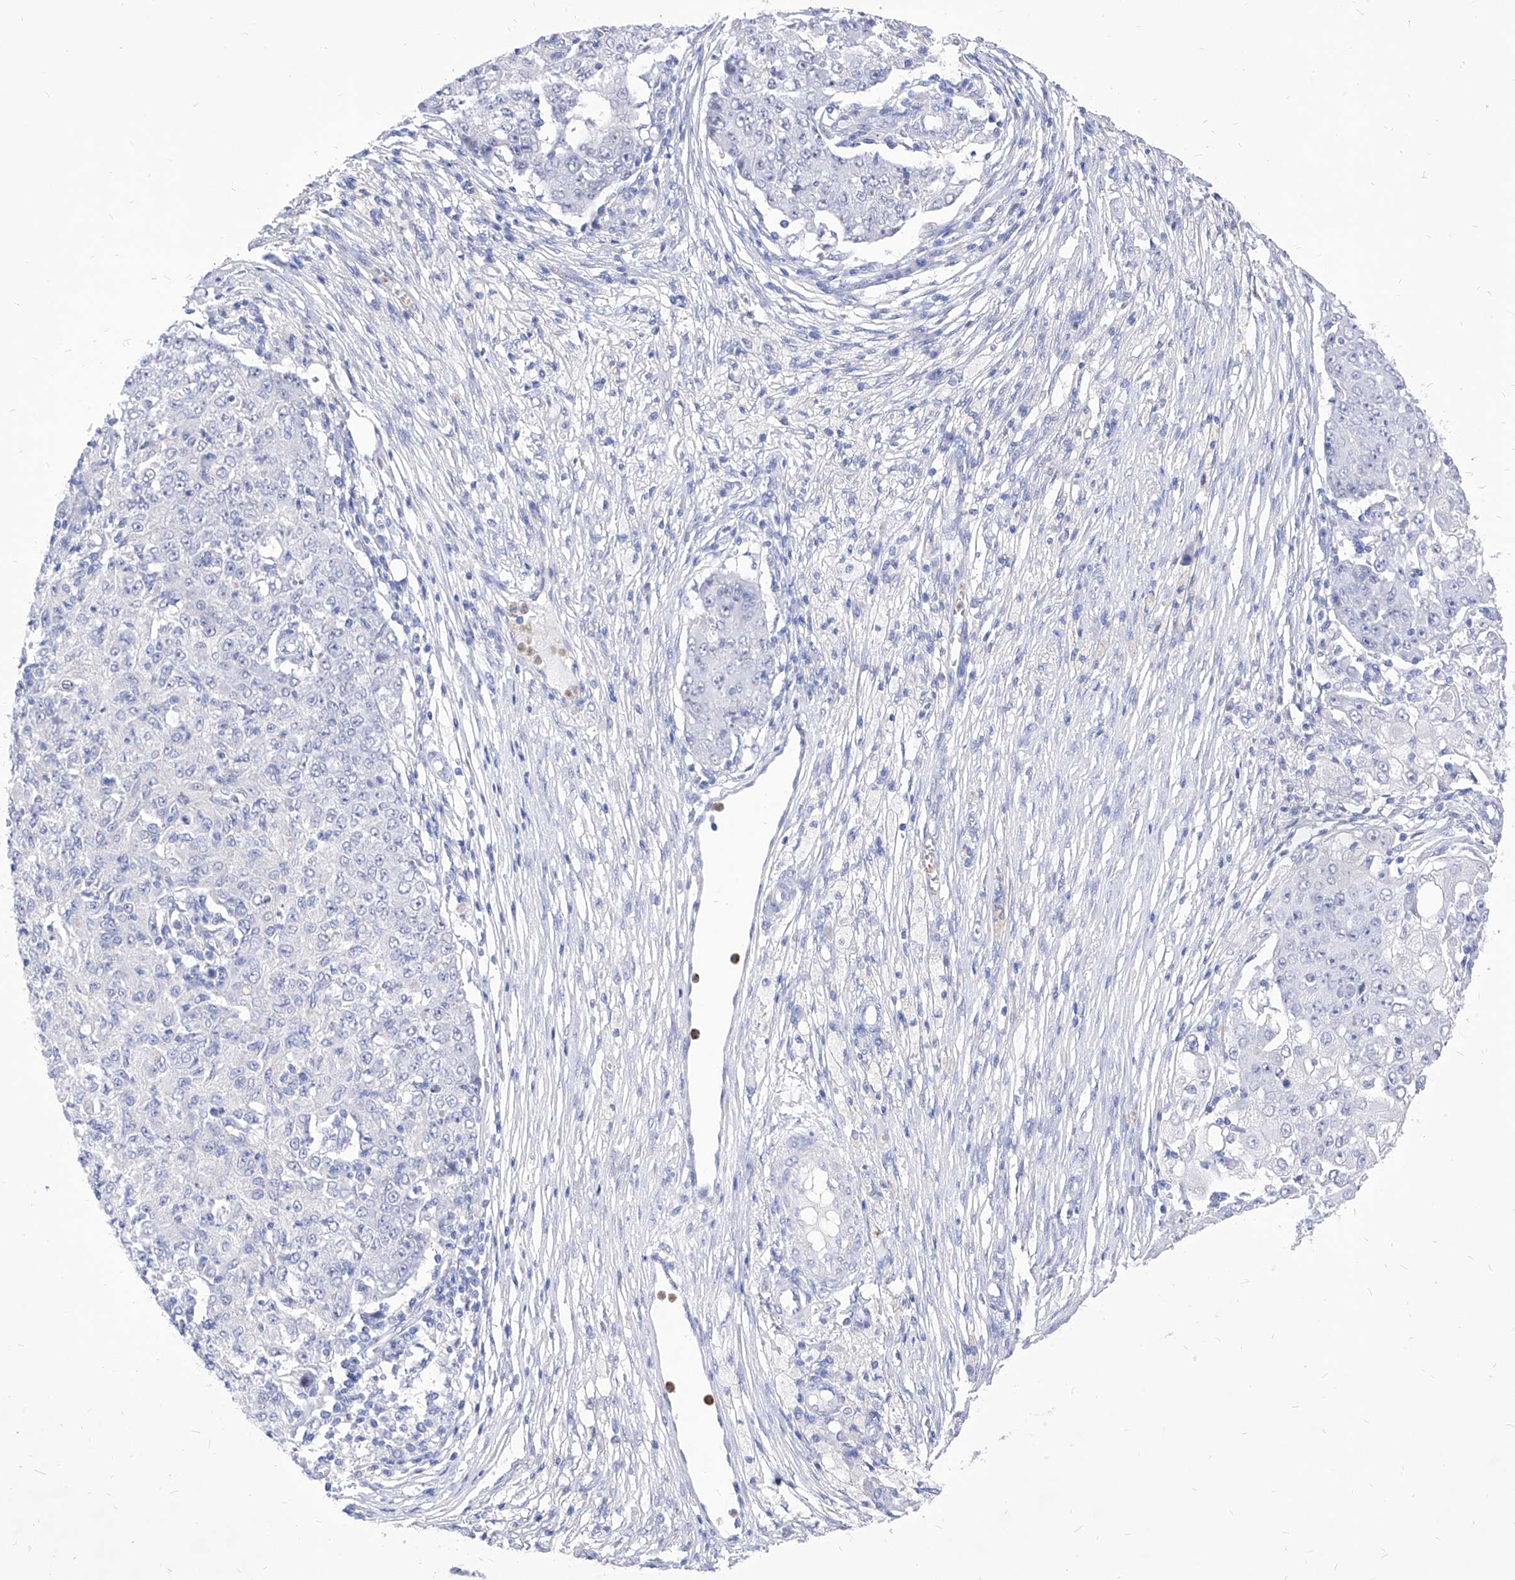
{"staining": {"intensity": "negative", "quantity": "none", "location": "none"}, "tissue": "ovarian cancer", "cell_type": "Tumor cells", "image_type": "cancer", "snomed": [{"axis": "morphology", "description": "Carcinoma, endometroid"}, {"axis": "topography", "description": "Ovary"}], "caption": "A micrograph of ovarian cancer stained for a protein displays no brown staining in tumor cells. (DAB (3,3'-diaminobenzidine) IHC, high magnification).", "gene": "VAX1", "patient": {"sex": "female", "age": 42}}